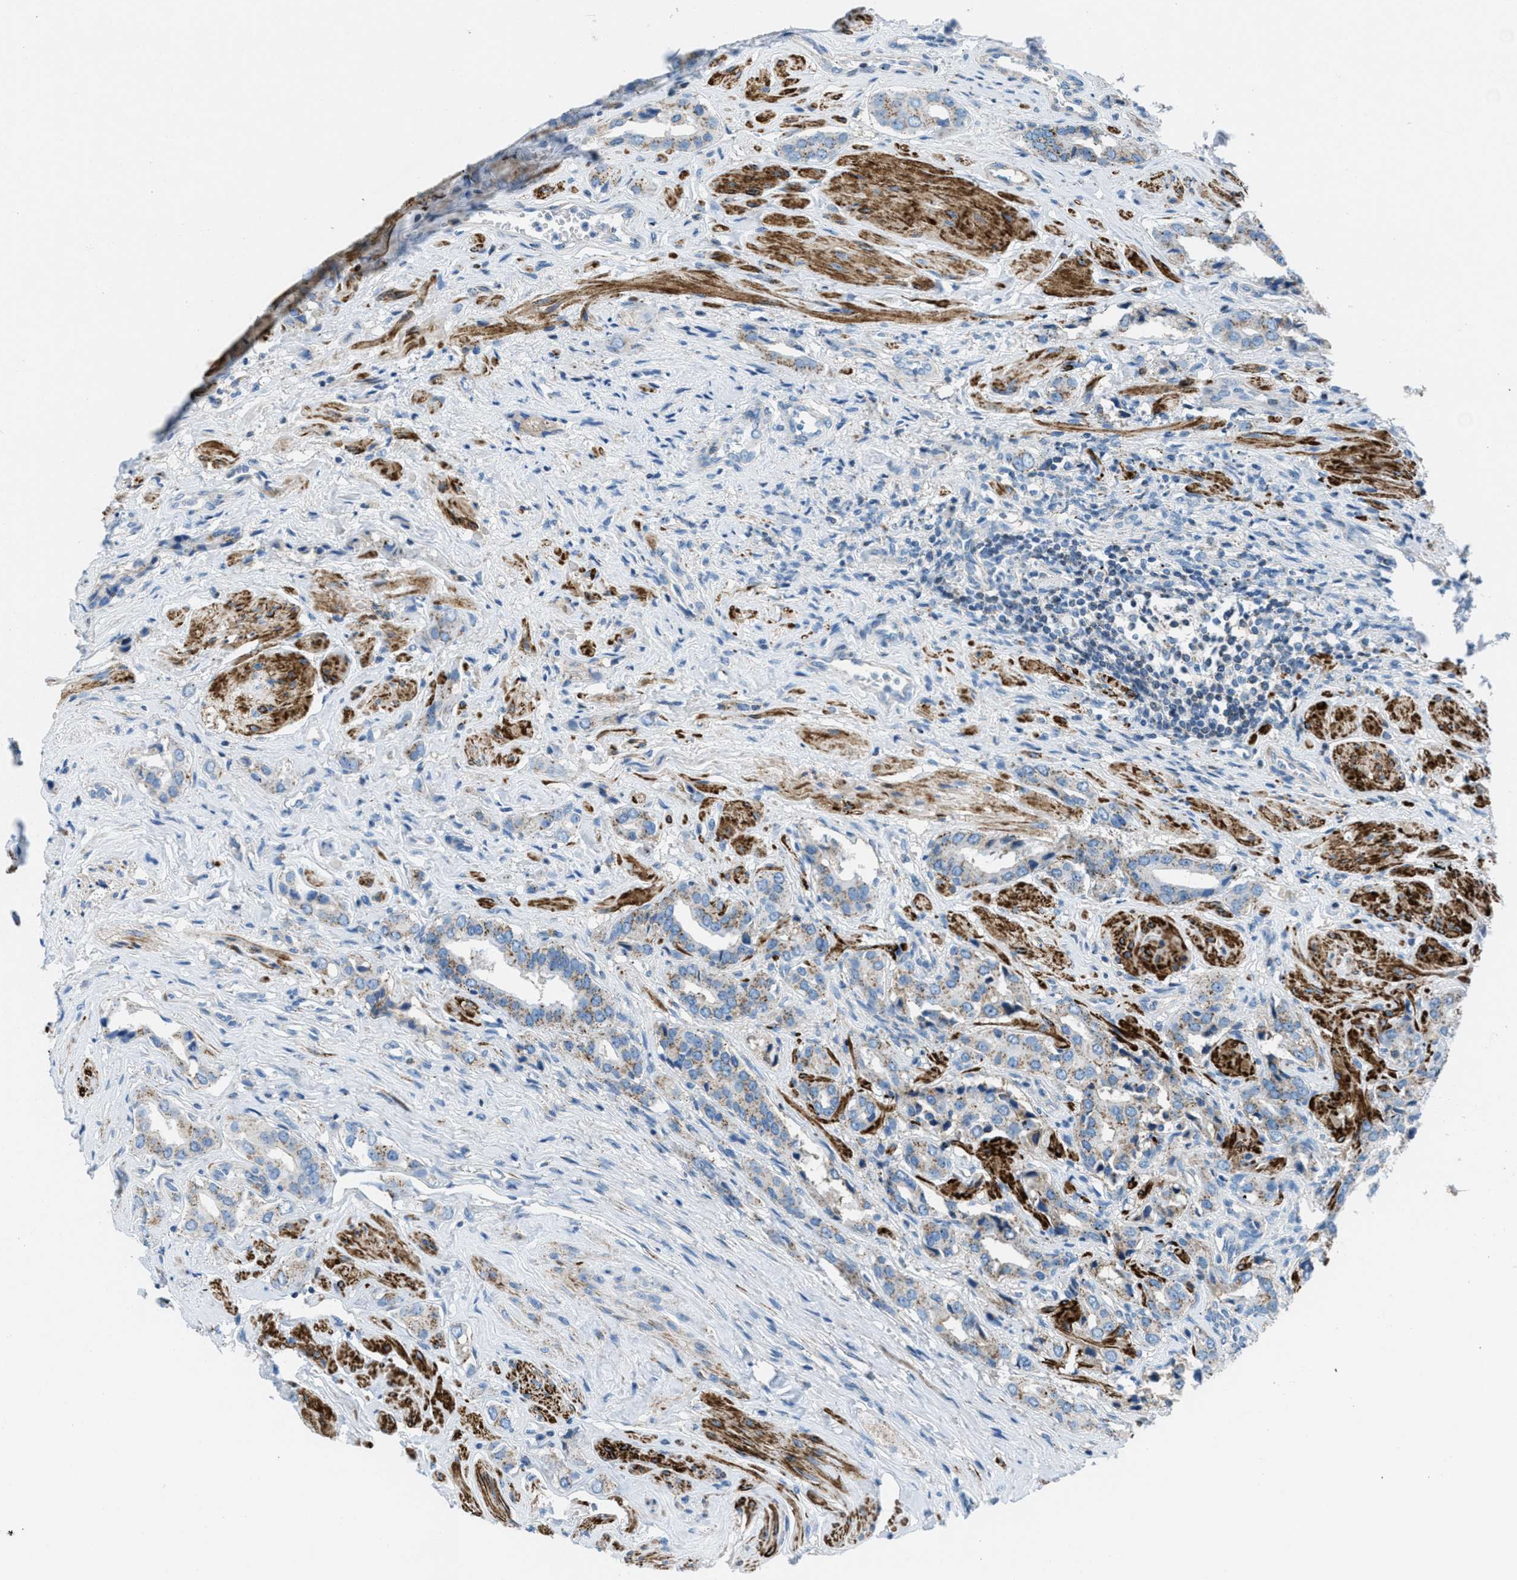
{"staining": {"intensity": "weak", "quantity": "25%-75%", "location": "cytoplasmic/membranous"}, "tissue": "prostate cancer", "cell_type": "Tumor cells", "image_type": "cancer", "snomed": [{"axis": "morphology", "description": "Adenocarcinoma, High grade"}, {"axis": "topography", "description": "Prostate"}], "caption": "The photomicrograph demonstrates immunohistochemical staining of prostate high-grade adenocarcinoma. There is weak cytoplasmic/membranous positivity is seen in about 25%-75% of tumor cells. (IHC, brightfield microscopy, high magnification).", "gene": "MFSD13A", "patient": {"sex": "male", "age": 52}}